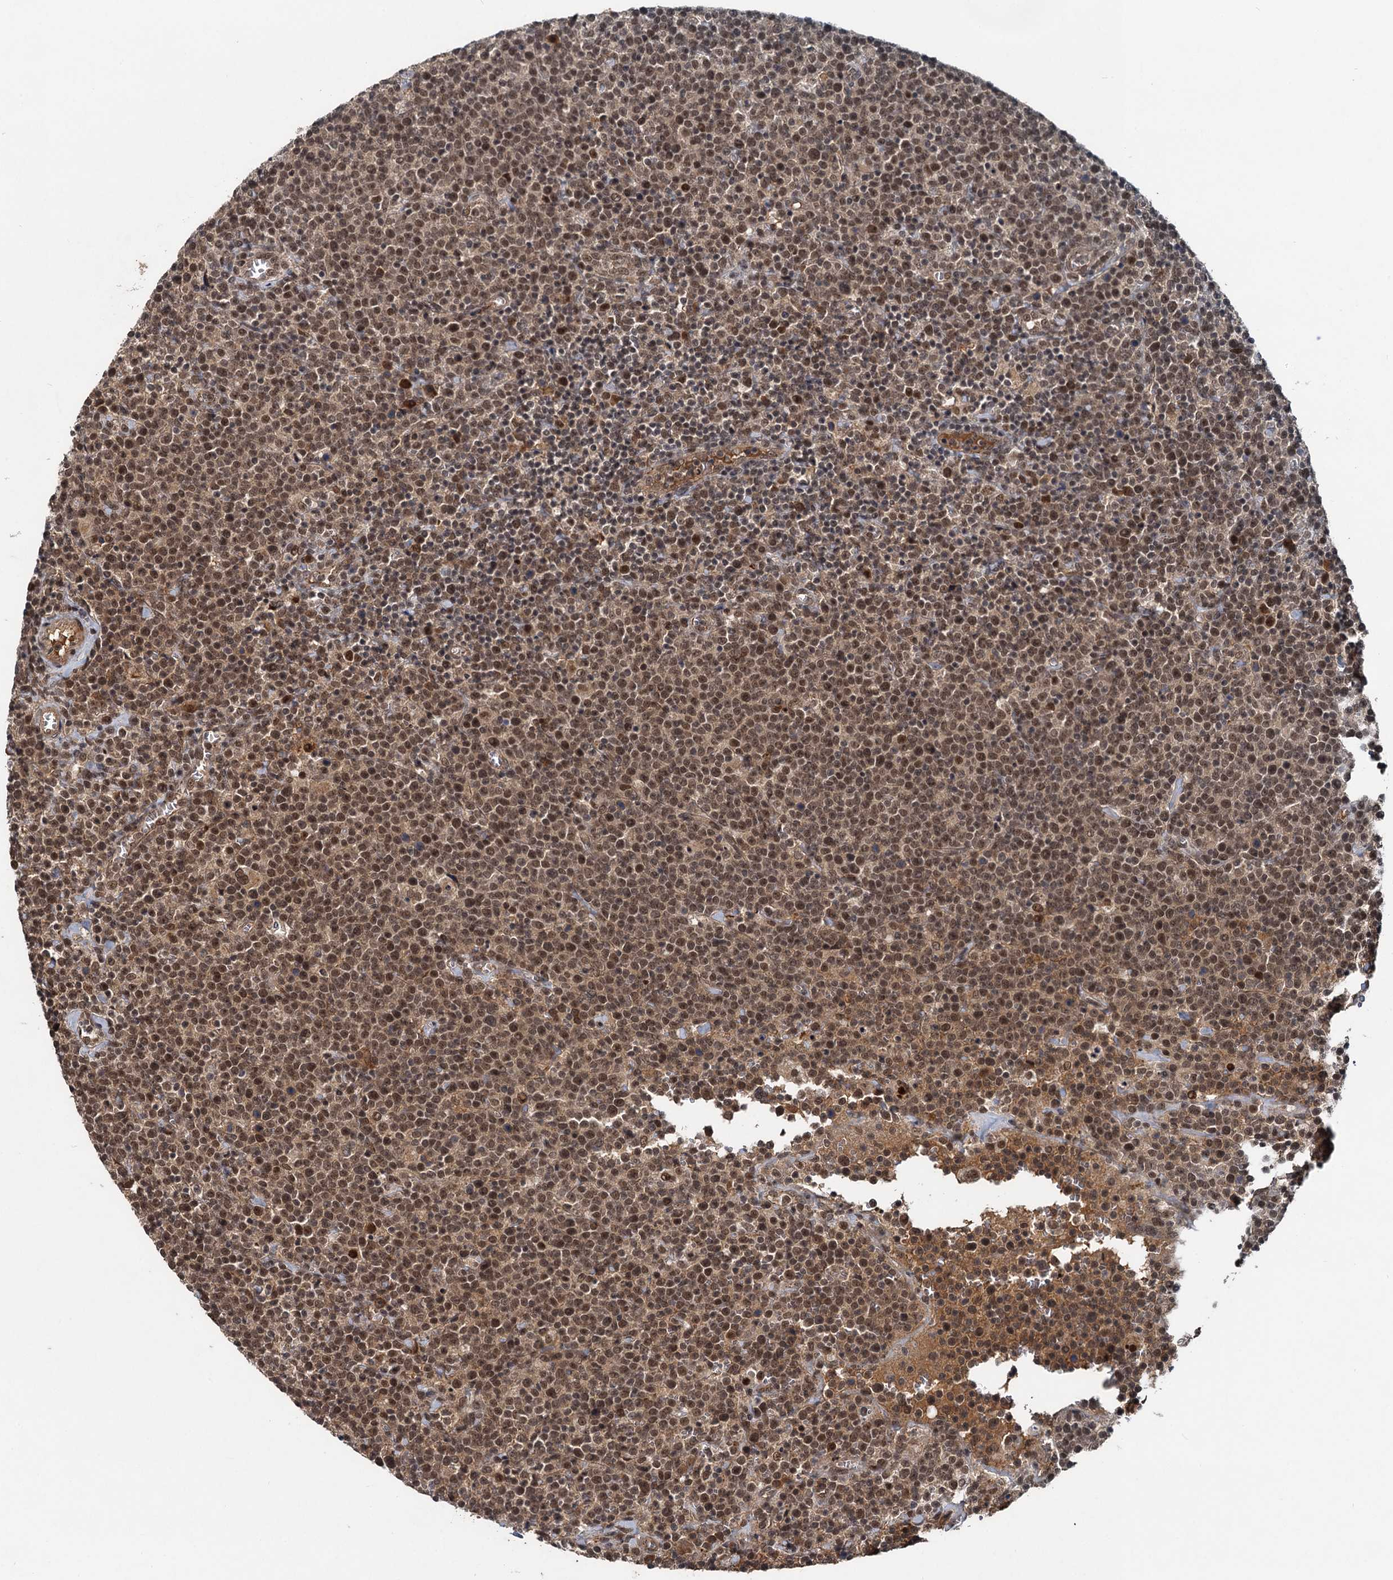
{"staining": {"intensity": "moderate", "quantity": ">75%", "location": "nuclear"}, "tissue": "lymphoma", "cell_type": "Tumor cells", "image_type": "cancer", "snomed": [{"axis": "morphology", "description": "Malignant lymphoma, non-Hodgkin's type, High grade"}, {"axis": "topography", "description": "Lymph node"}], "caption": "Tumor cells show moderate nuclear positivity in approximately >75% of cells in lymphoma. (brown staining indicates protein expression, while blue staining denotes nuclei).", "gene": "RITA1", "patient": {"sex": "male", "age": 61}}